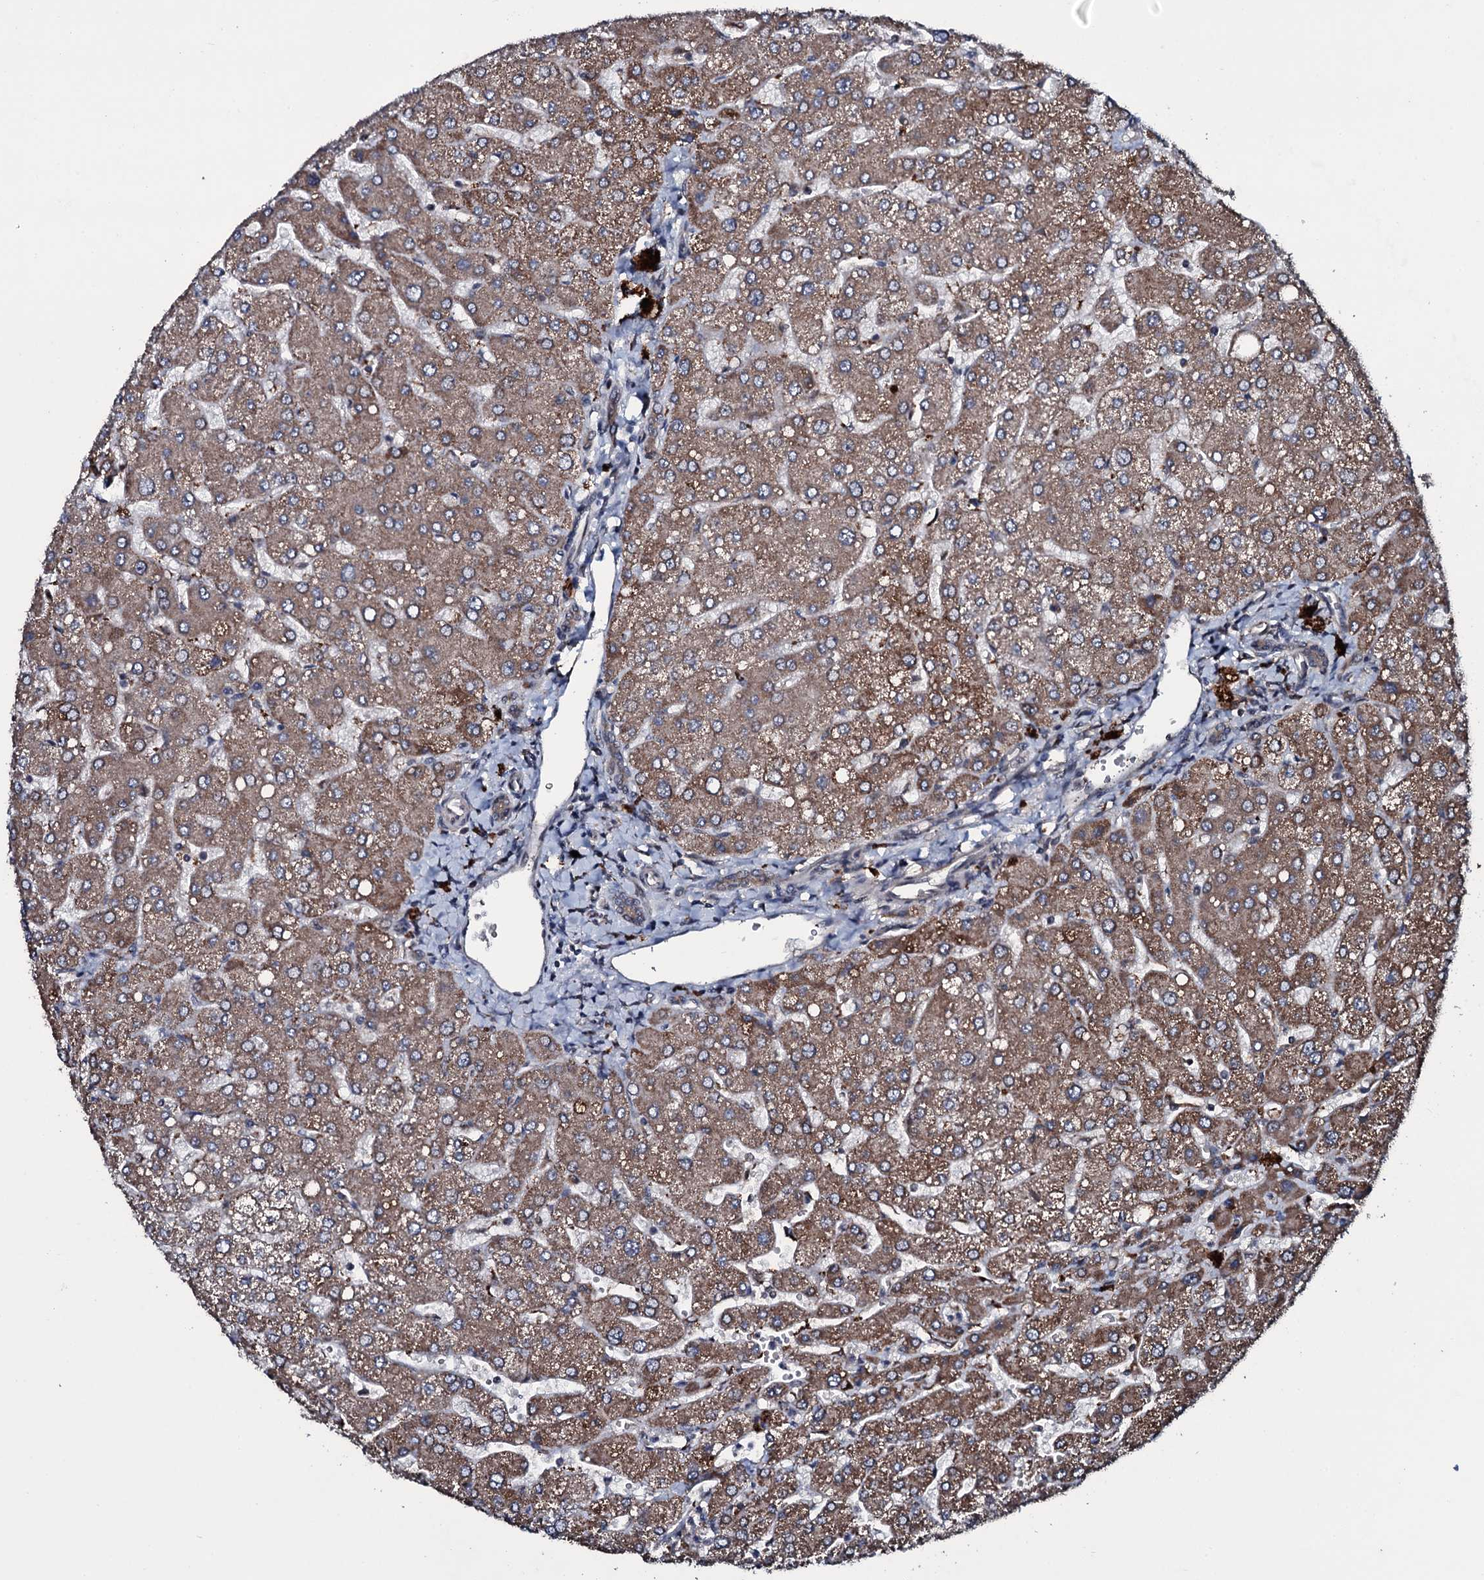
{"staining": {"intensity": "weak", "quantity": ">75%", "location": "cytoplasmic/membranous"}, "tissue": "liver", "cell_type": "Cholangiocytes", "image_type": "normal", "snomed": [{"axis": "morphology", "description": "Normal tissue, NOS"}, {"axis": "topography", "description": "Liver"}], "caption": "High-magnification brightfield microscopy of normal liver stained with DAB (brown) and counterstained with hematoxylin (blue). cholangiocytes exhibit weak cytoplasmic/membranous positivity is present in approximately>75% of cells. (Brightfield microscopy of DAB IHC at high magnification).", "gene": "MRPS31", "patient": {"sex": "male", "age": 55}}